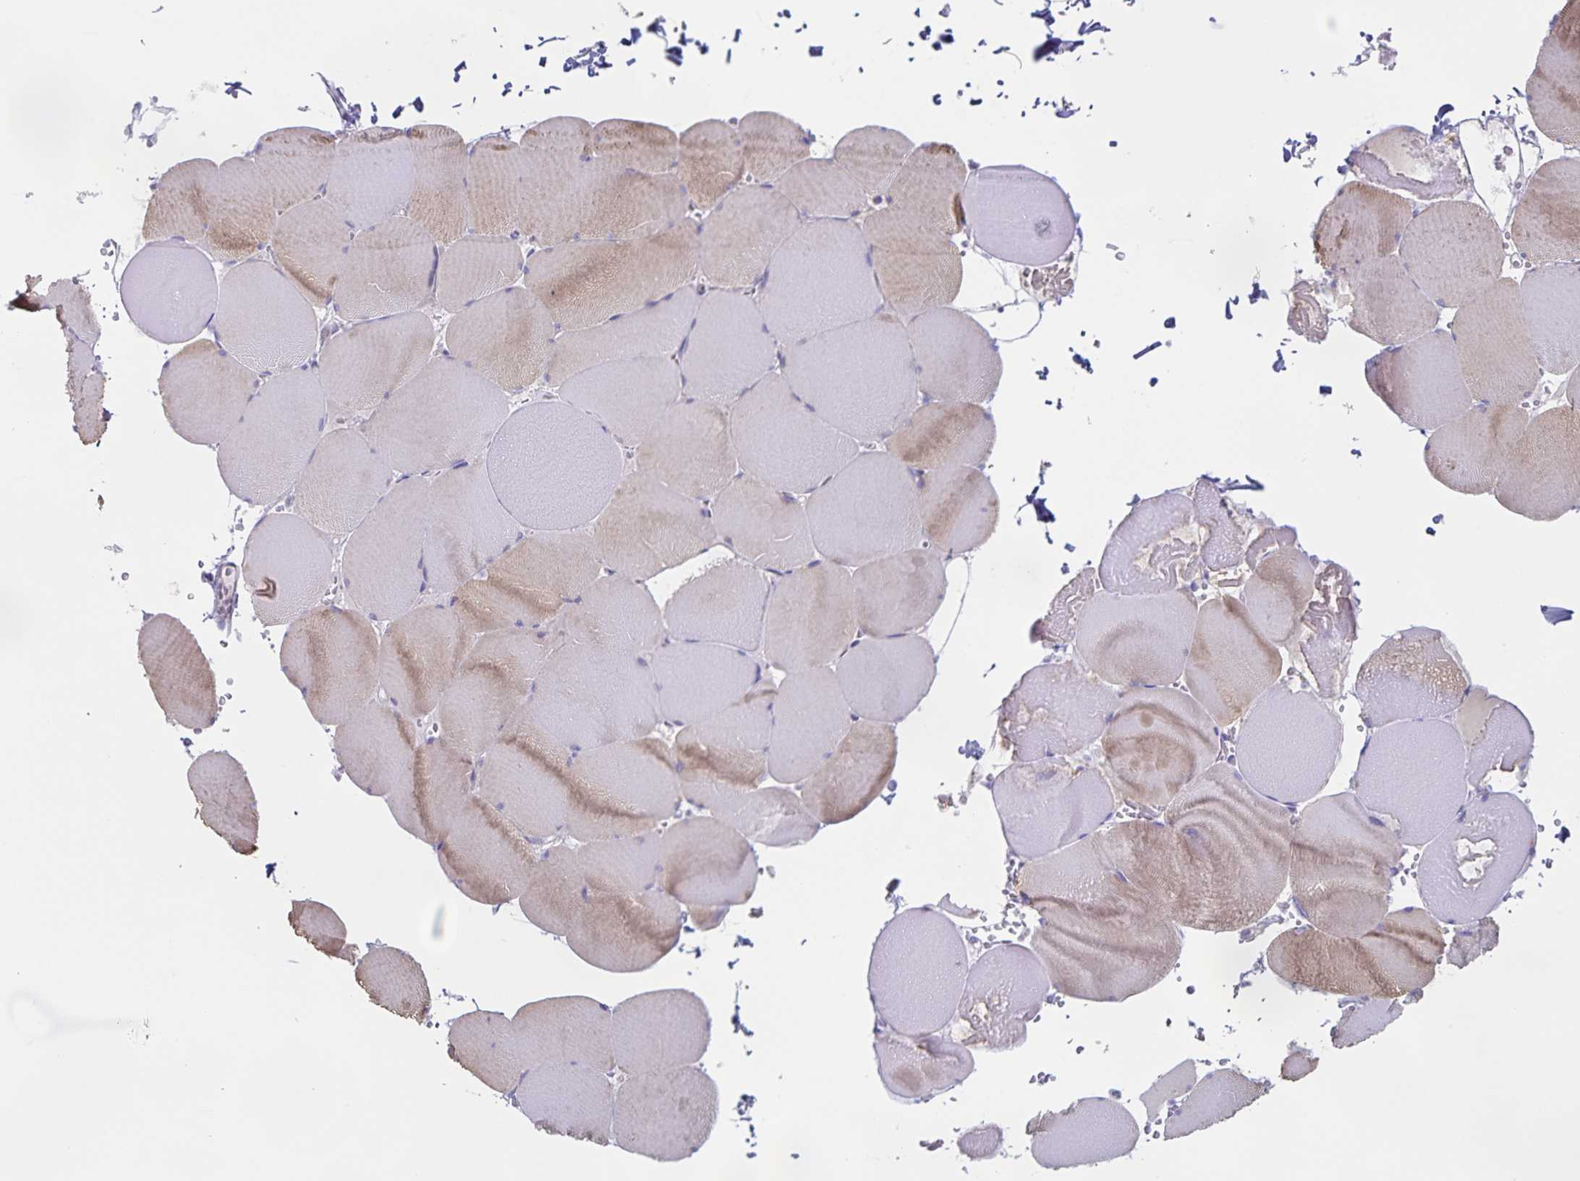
{"staining": {"intensity": "moderate", "quantity": "25%-75%", "location": "cytoplasmic/membranous"}, "tissue": "skeletal muscle", "cell_type": "Myocytes", "image_type": "normal", "snomed": [{"axis": "morphology", "description": "Normal tissue, NOS"}, {"axis": "topography", "description": "Skeletal muscle"}, {"axis": "topography", "description": "Head-Neck"}], "caption": "Immunohistochemistry (IHC) image of benign skeletal muscle: human skeletal muscle stained using immunohistochemistry exhibits medium levels of moderate protein expression localized specifically in the cytoplasmic/membranous of myocytes, appearing as a cytoplasmic/membranous brown color.", "gene": "CENPH", "patient": {"sex": "male", "age": 66}}